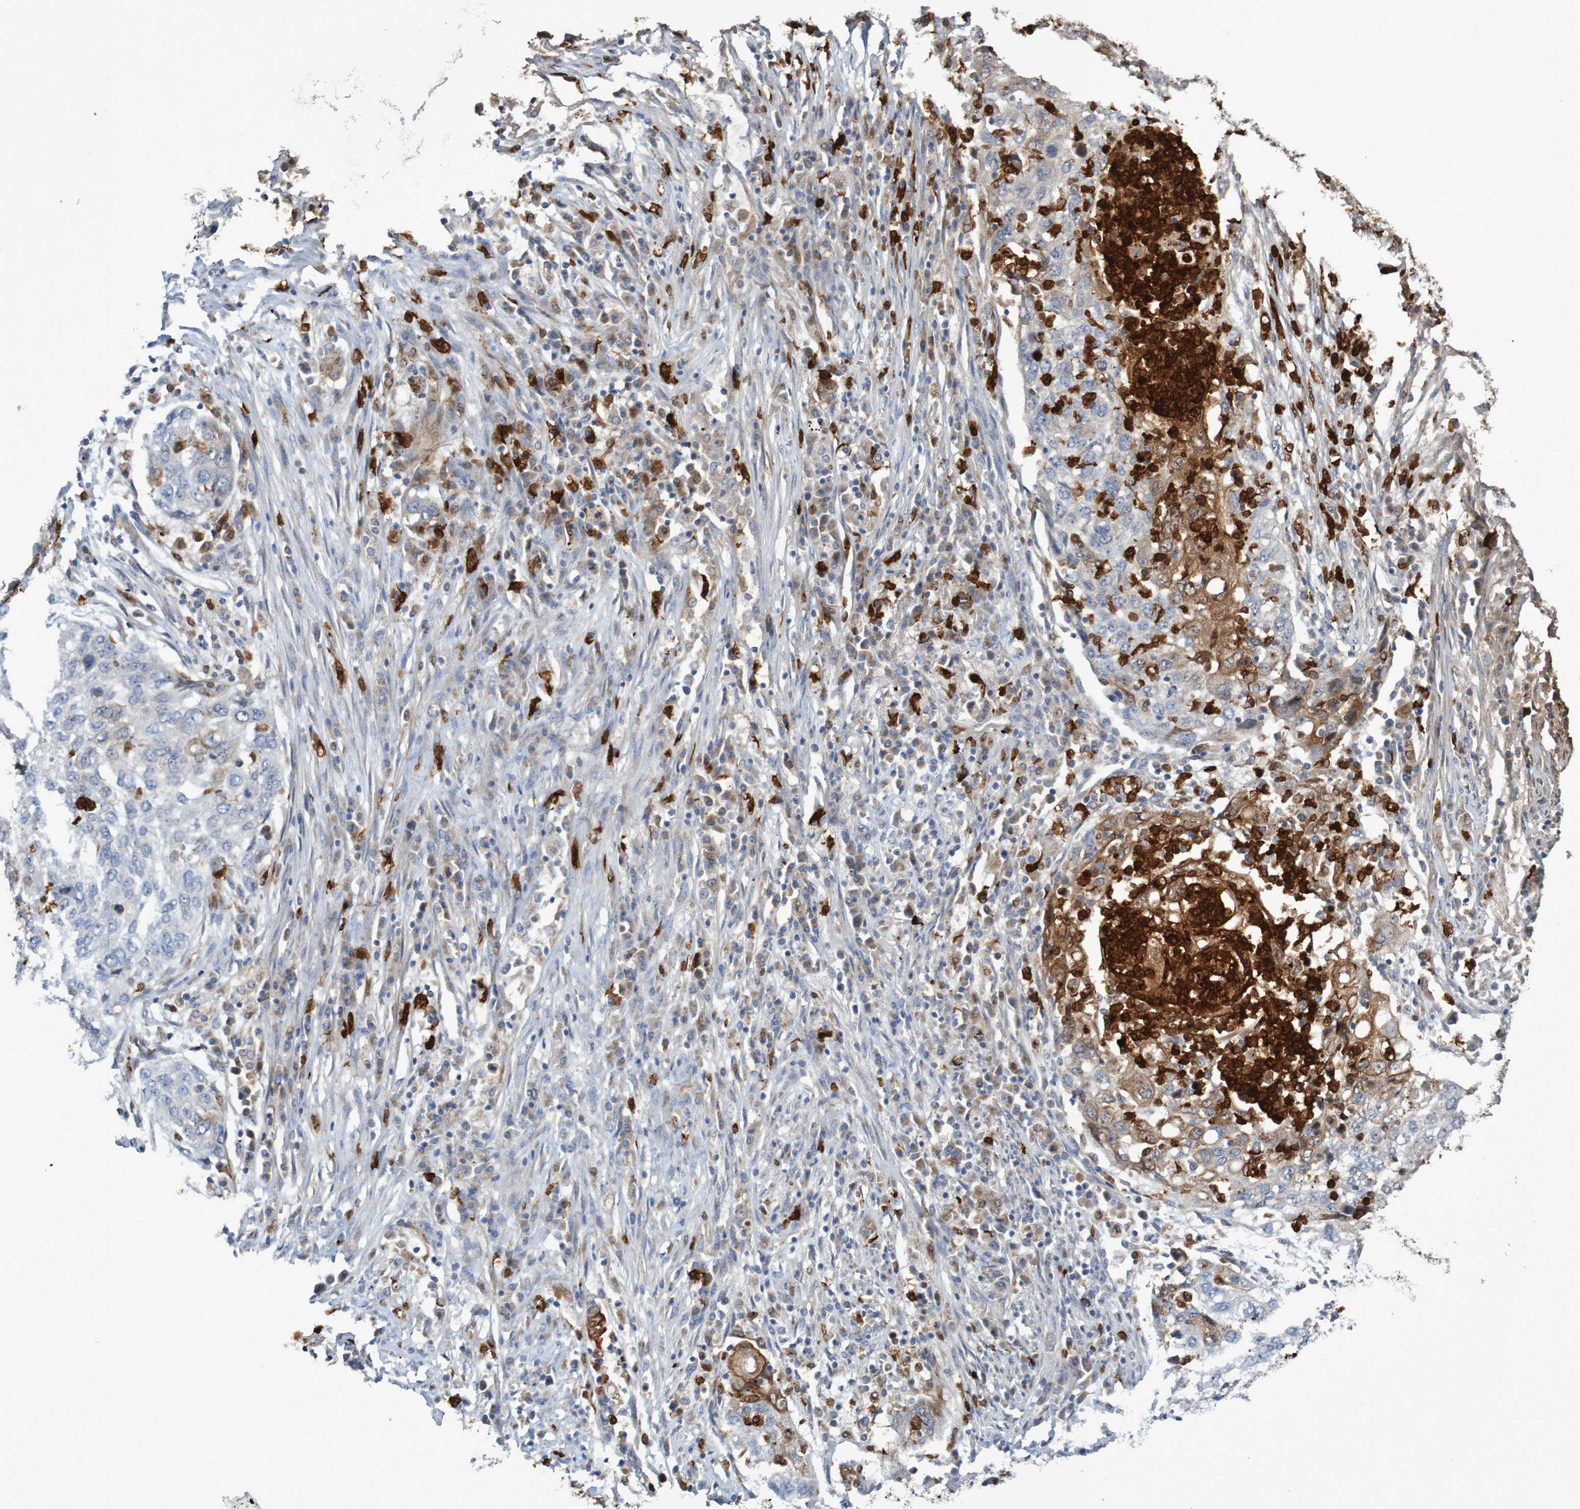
{"staining": {"intensity": "strong", "quantity": "<25%", "location": "cytoplasmic/membranous"}, "tissue": "lung cancer", "cell_type": "Tumor cells", "image_type": "cancer", "snomed": [{"axis": "morphology", "description": "Squamous cell carcinoma, NOS"}, {"axis": "topography", "description": "Lung"}], "caption": "Tumor cells reveal medium levels of strong cytoplasmic/membranous staining in approximately <25% of cells in lung cancer (squamous cell carcinoma).", "gene": "PARP4", "patient": {"sex": "female", "age": 63}}